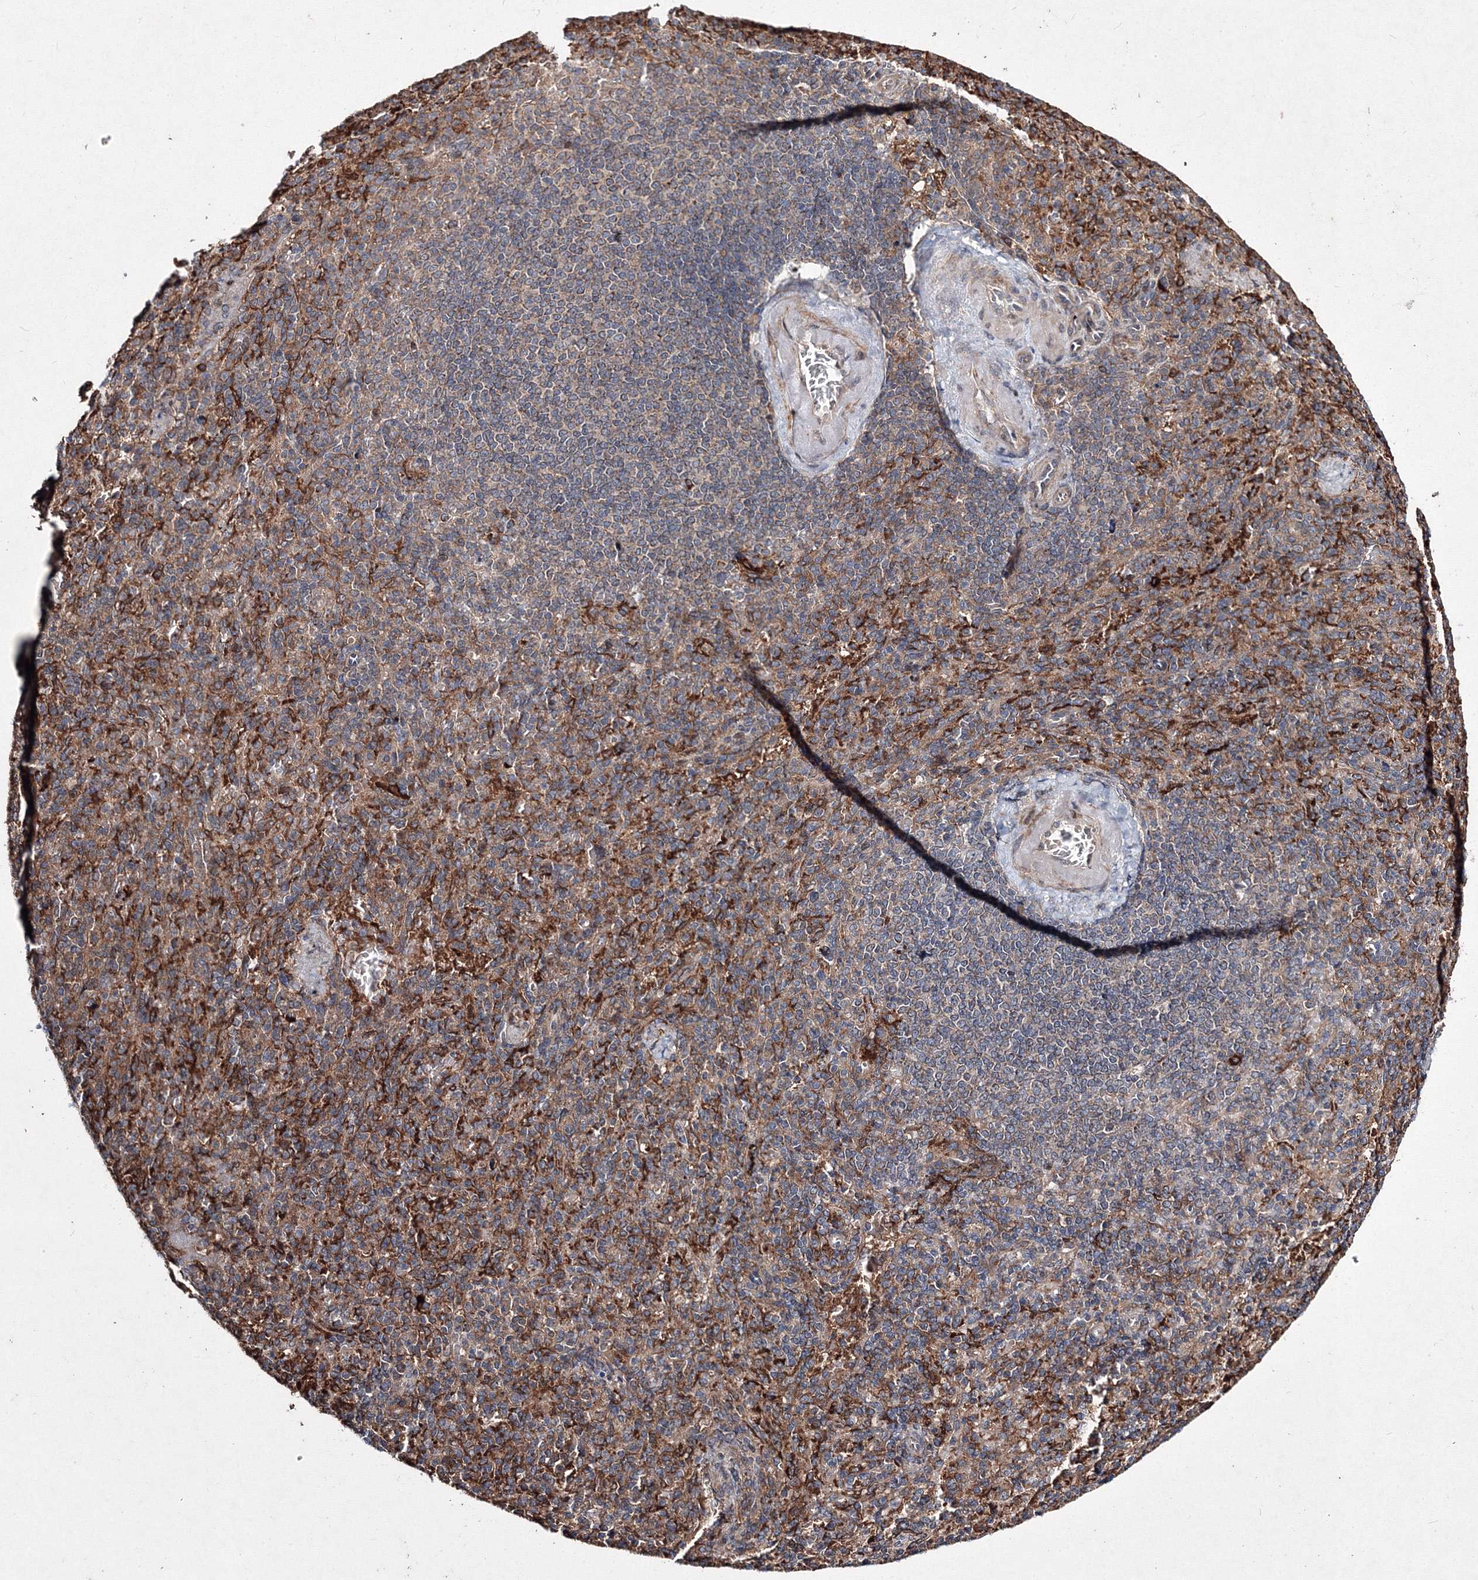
{"staining": {"intensity": "moderate", "quantity": "25%-75%", "location": "cytoplasmic/membranous"}, "tissue": "spleen", "cell_type": "Cells in red pulp", "image_type": "normal", "snomed": [{"axis": "morphology", "description": "Normal tissue, NOS"}, {"axis": "topography", "description": "Spleen"}], "caption": "Moderate cytoplasmic/membranous positivity for a protein is seen in about 25%-75% of cells in red pulp of unremarkable spleen using immunohistochemistry (IHC).", "gene": "RANBP3L", "patient": {"sex": "female", "age": 74}}